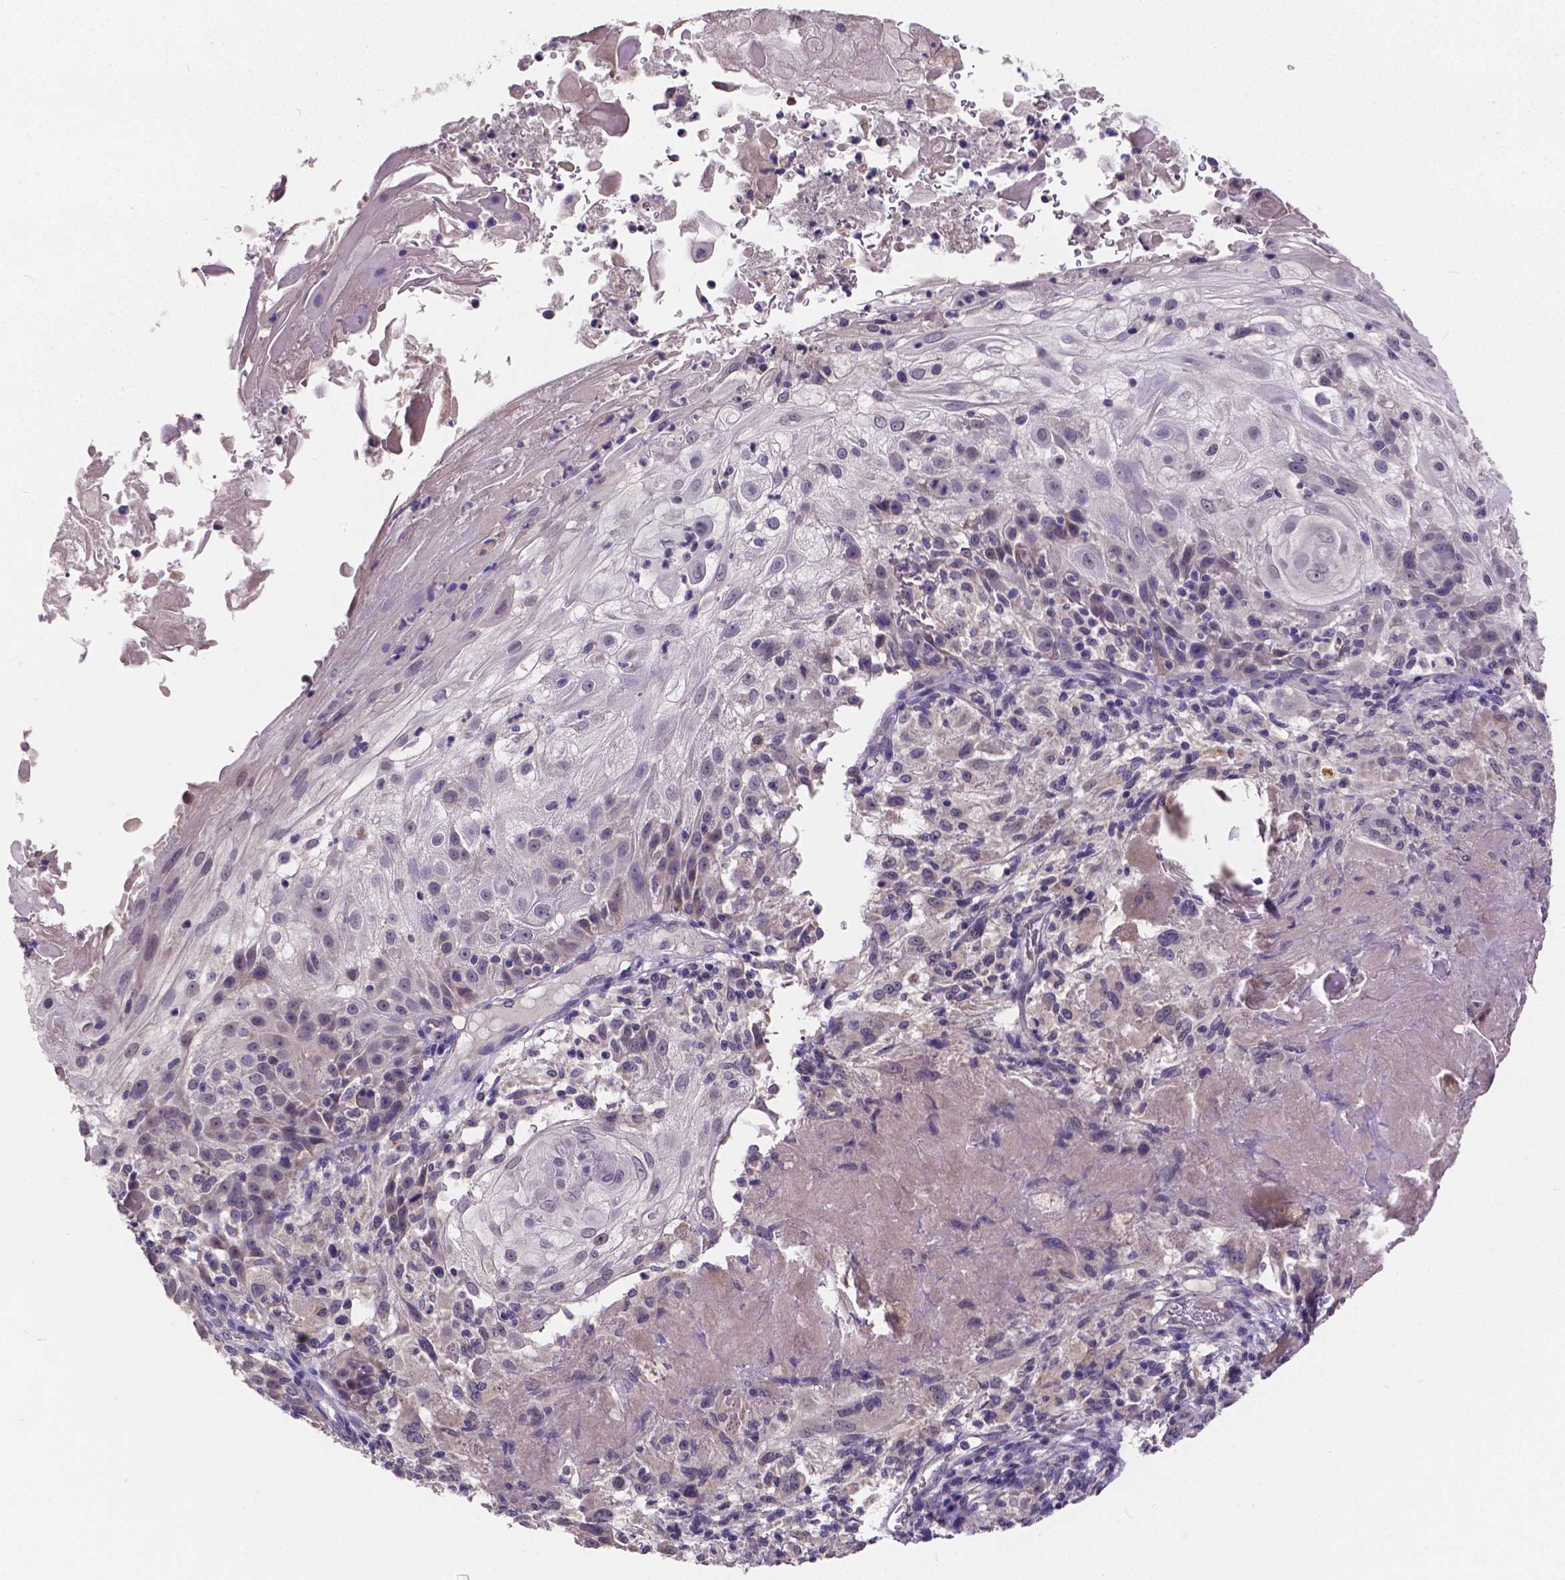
{"staining": {"intensity": "negative", "quantity": "none", "location": "none"}, "tissue": "skin cancer", "cell_type": "Tumor cells", "image_type": "cancer", "snomed": [{"axis": "morphology", "description": "Normal tissue, NOS"}, {"axis": "morphology", "description": "Squamous cell carcinoma, NOS"}, {"axis": "topography", "description": "Skin"}], "caption": "A micrograph of skin cancer (squamous cell carcinoma) stained for a protein exhibits no brown staining in tumor cells.", "gene": "CTNNA2", "patient": {"sex": "female", "age": 83}}